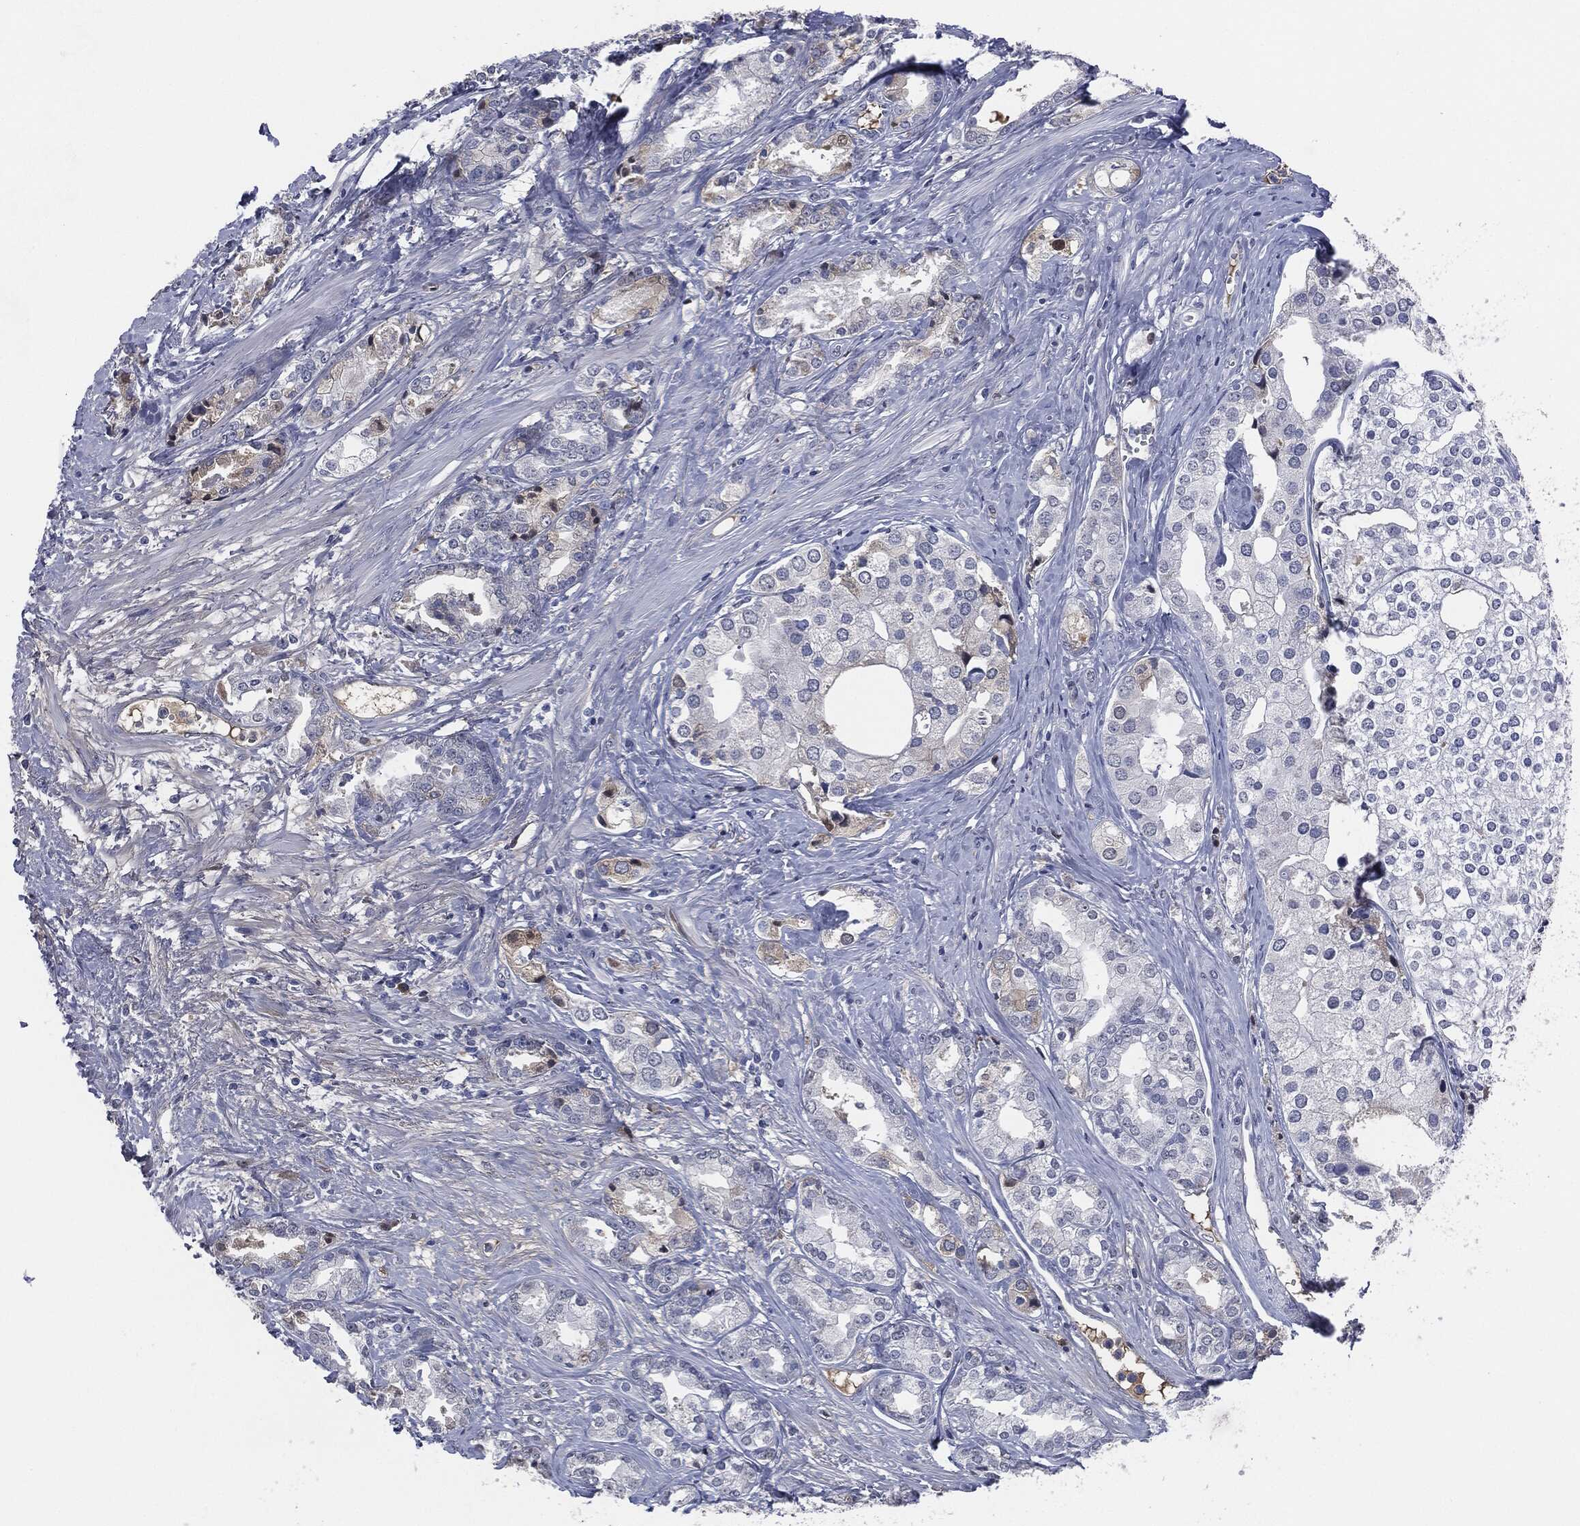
{"staining": {"intensity": "negative", "quantity": "none", "location": "none"}, "tissue": "prostate cancer", "cell_type": "Tumor cells", "image_type": "cancer", "snomed": [{"axis": "morphology", "description": "Adenocarcinoma, NOS"}, {"axis": "topography", "description": "Prostate and seminal vesicle, NOS"}, {"axis": "topography", "description": "Prostate"}], "caption": "Immunohistochemical staining of human adenocarcinoma (prostate) displays no significant expression in tumor cells.", "gene": "SIGLEC7", "patient": {"sex": "male", "age": 62}}